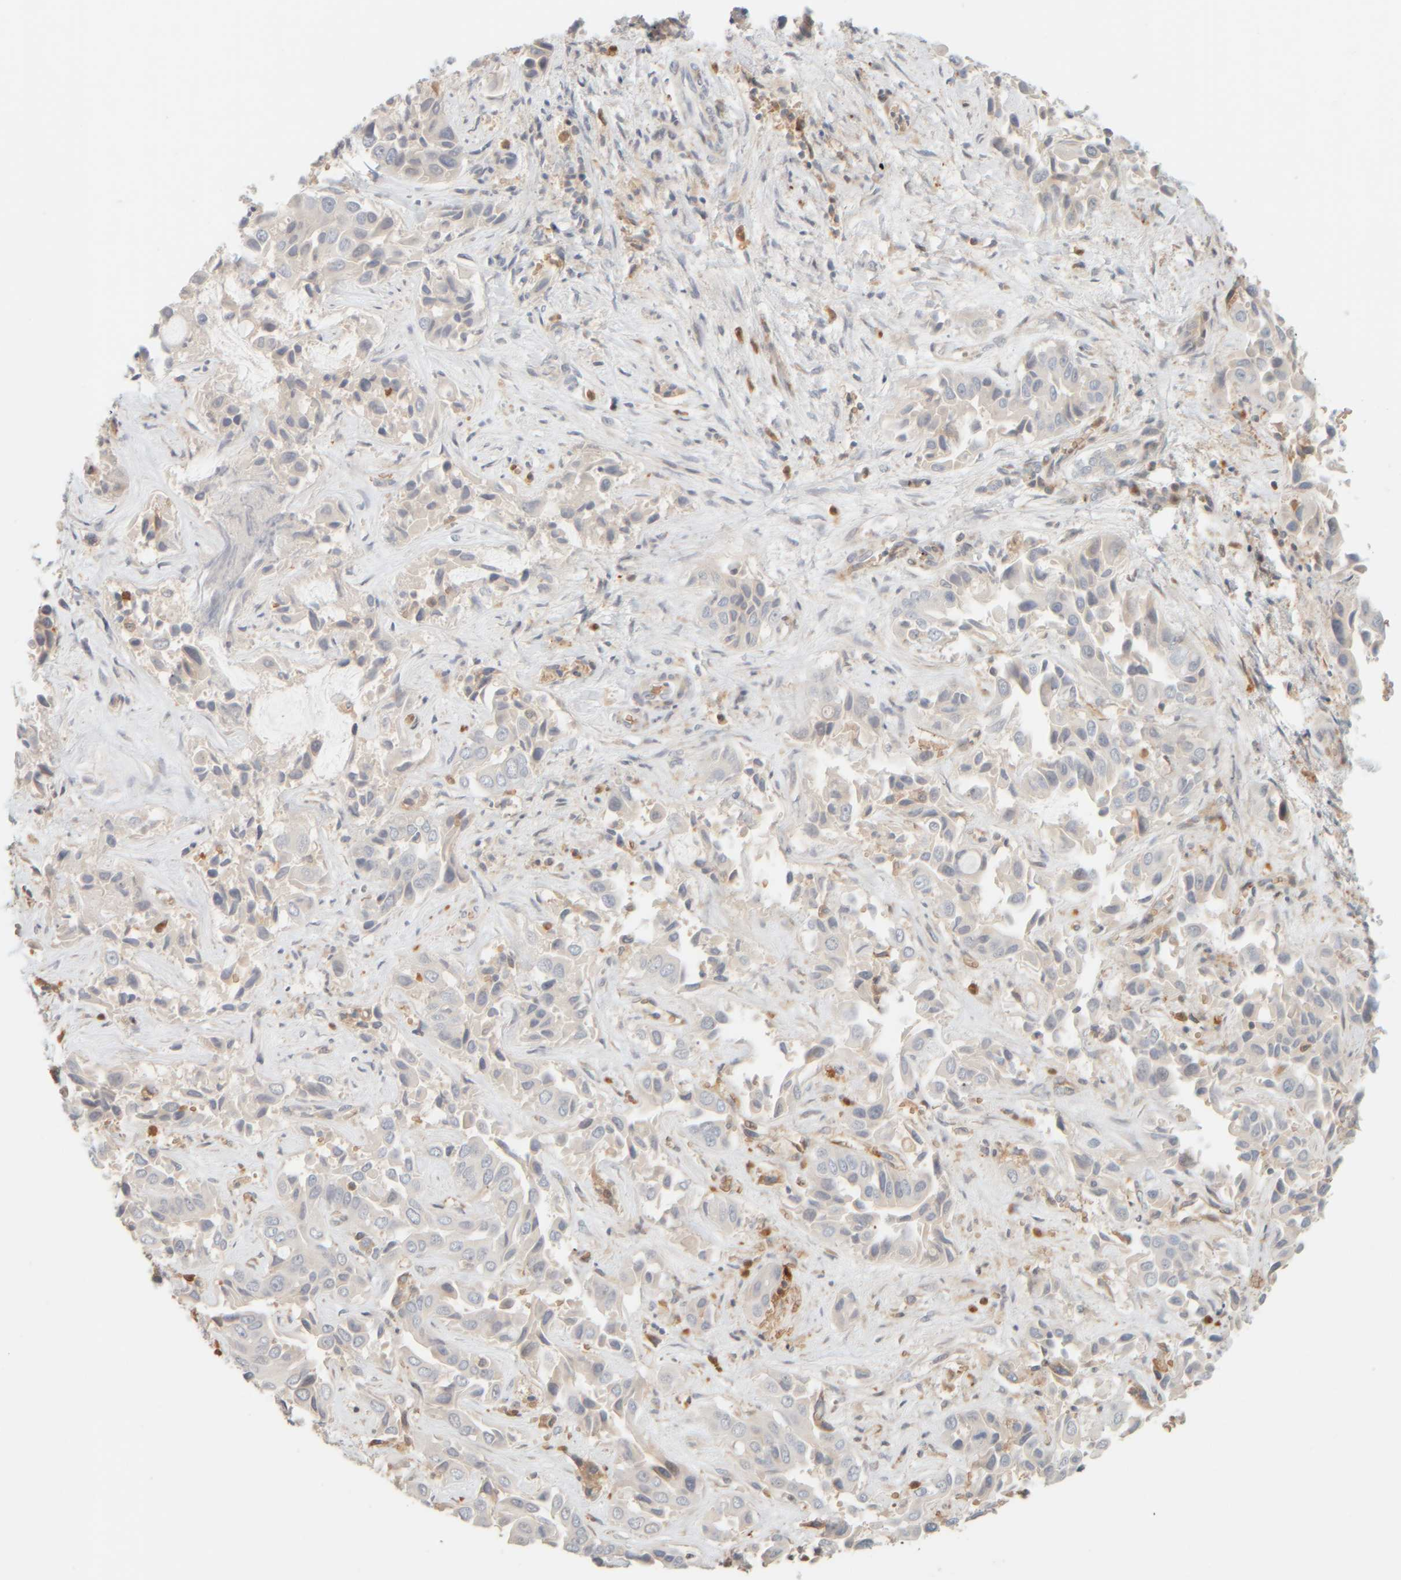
{"staining": {"intensity": "negative", "quantity": "none", "location": "none"}, "tissue": "liver cancer", "cell_type": "Tumor cells", "image_type": "cancer", "snomed": [{"axis": "morphology", "description": "Cholangiocarcinoma"}, {"axis": "topography", "description": "Liver"}], "caption": "DAB (3,3'-diaminobenzidine) immunohistochemical staining of human liver cholangiocarcinoma displays no significant expression in tumor cells.", "gene": "PTGES3L-AARSD1", "patient": {"sex": "female", "age": 52}}